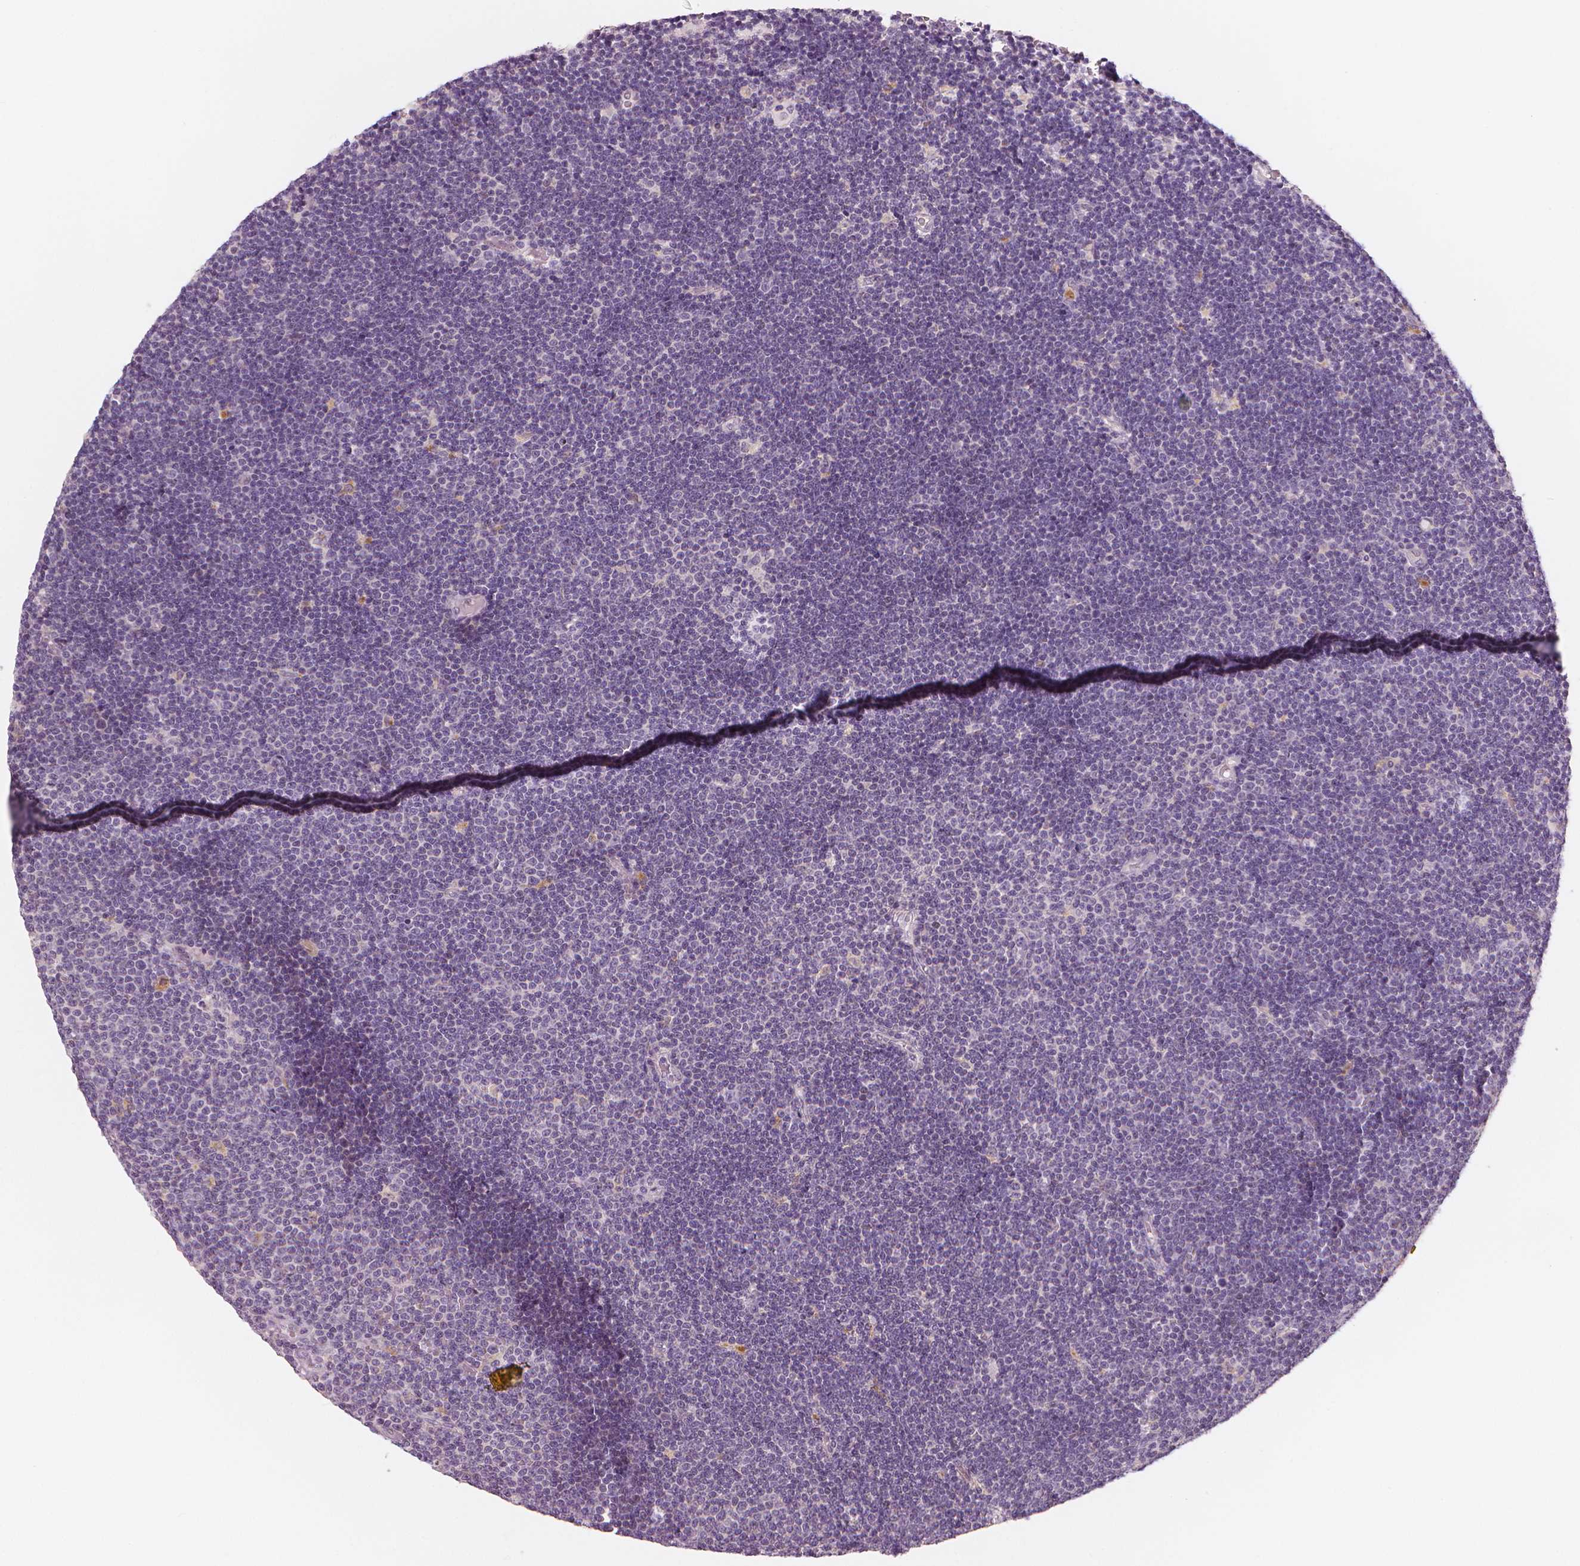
{"staining": {"intensity": "negative", "quantity": "none", "location": "none"}, "tissue": "lymphoma", "cell_type": "Tumor cells", "image_type": "cancer", "snomed": [{"axis": "morphology", "description": "Malignant lymphoma, non-Hodgkin's type, Low grade"}, {"axis": "topography", "description": "Brain"}], "caption": "Immunohistochemical staining of lymphoma demonstrates no significant expression in tumor cells.", "gene": "RNASE7", "patient": {"sex": "female", "age": 66}}